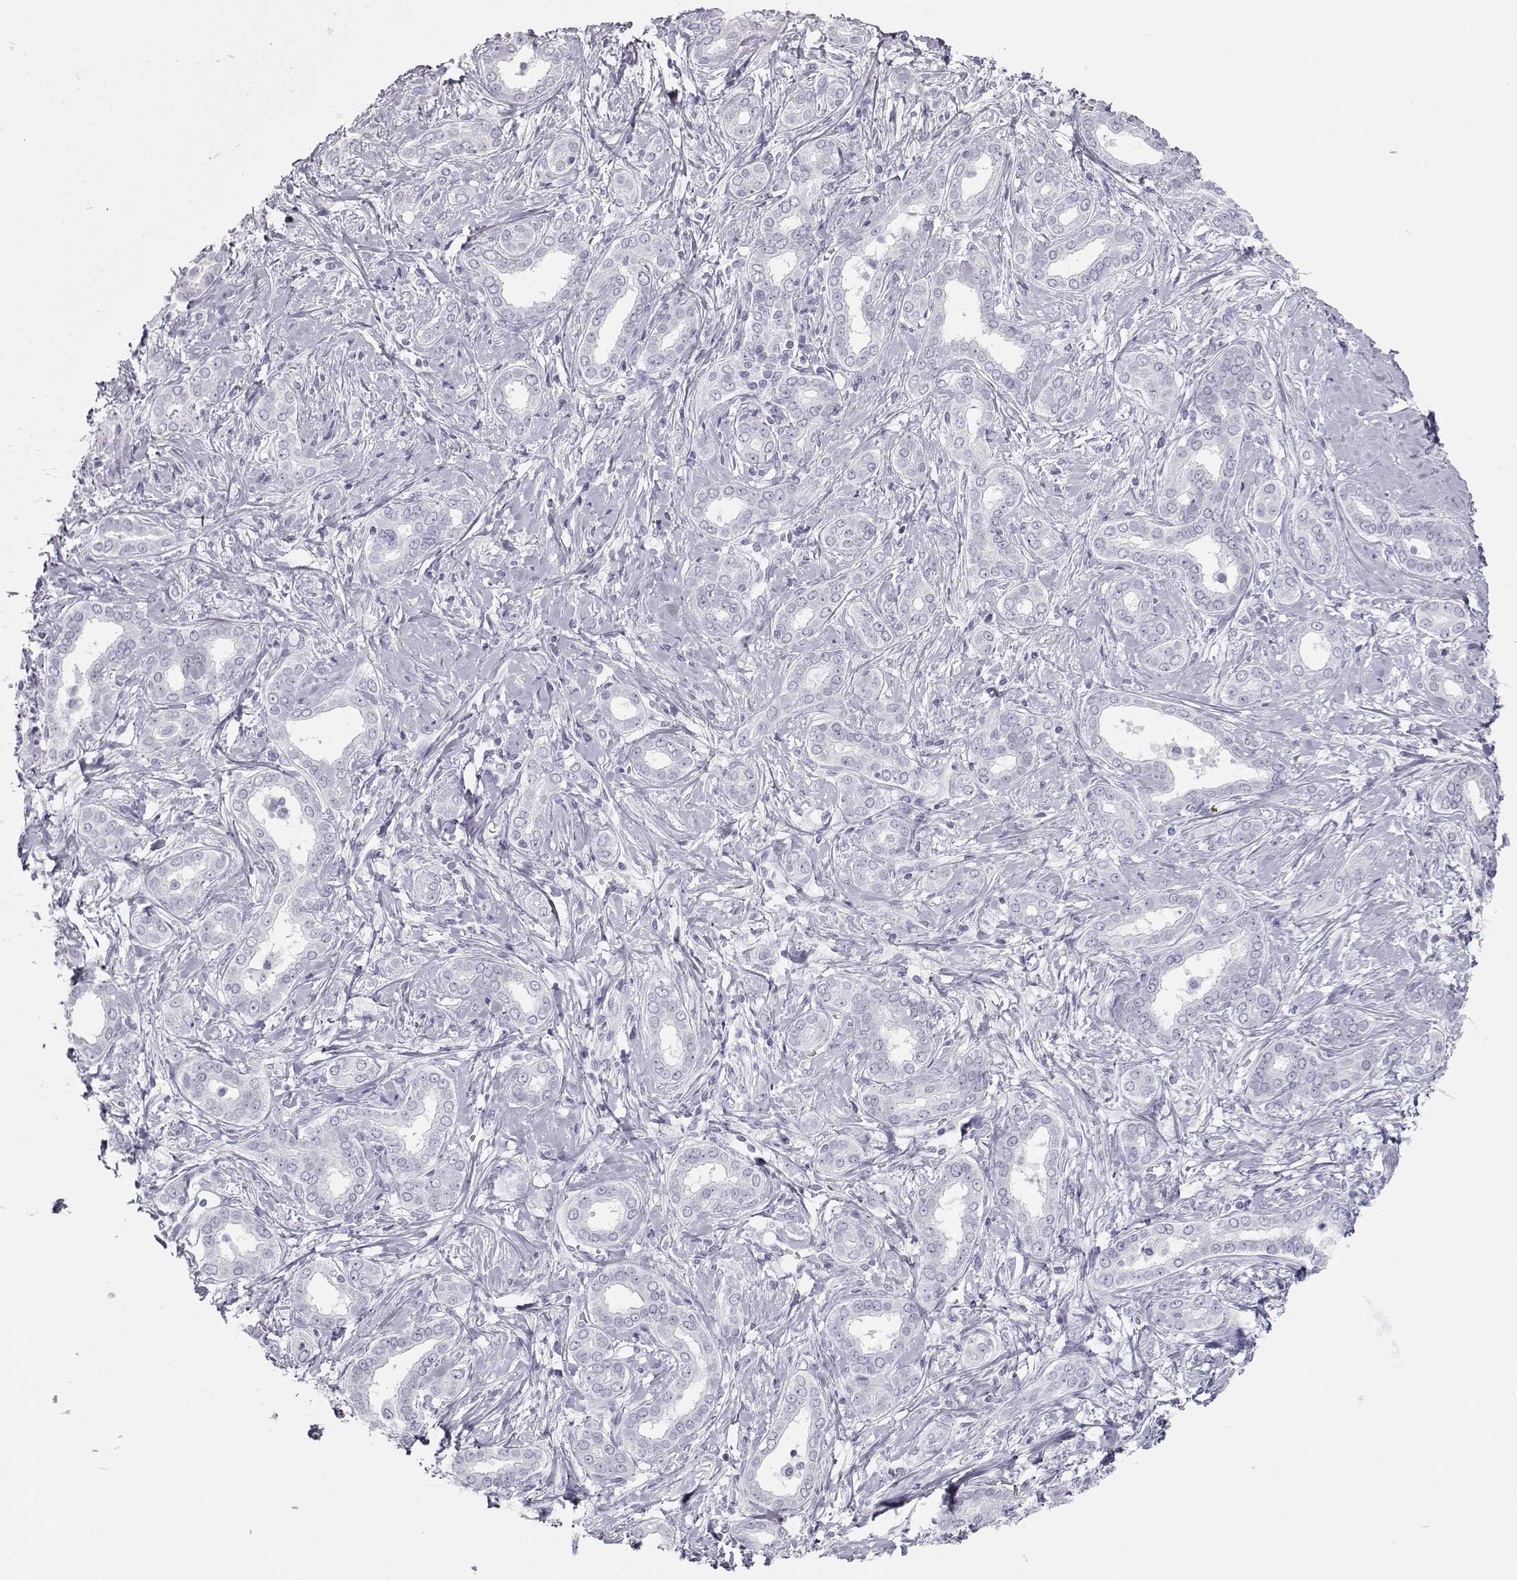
{"staining": {"intensity": "negative", "quantity": "none", "location": "none"}, "tissue": "liver cancer", "cell_type": "Tumor cells", "image_type": "cancer", "snomed": [{"axis": "morphology", "description": "Cholangiocarcinoma"}, {"axis": "topography", "description": "Liver"}], "caption": "The micrograph displays no staining of tumor cells in liver cholangiocarcinoma.", "gene": "TKTL1", "patient": {"sex": "female", "age": 47}}